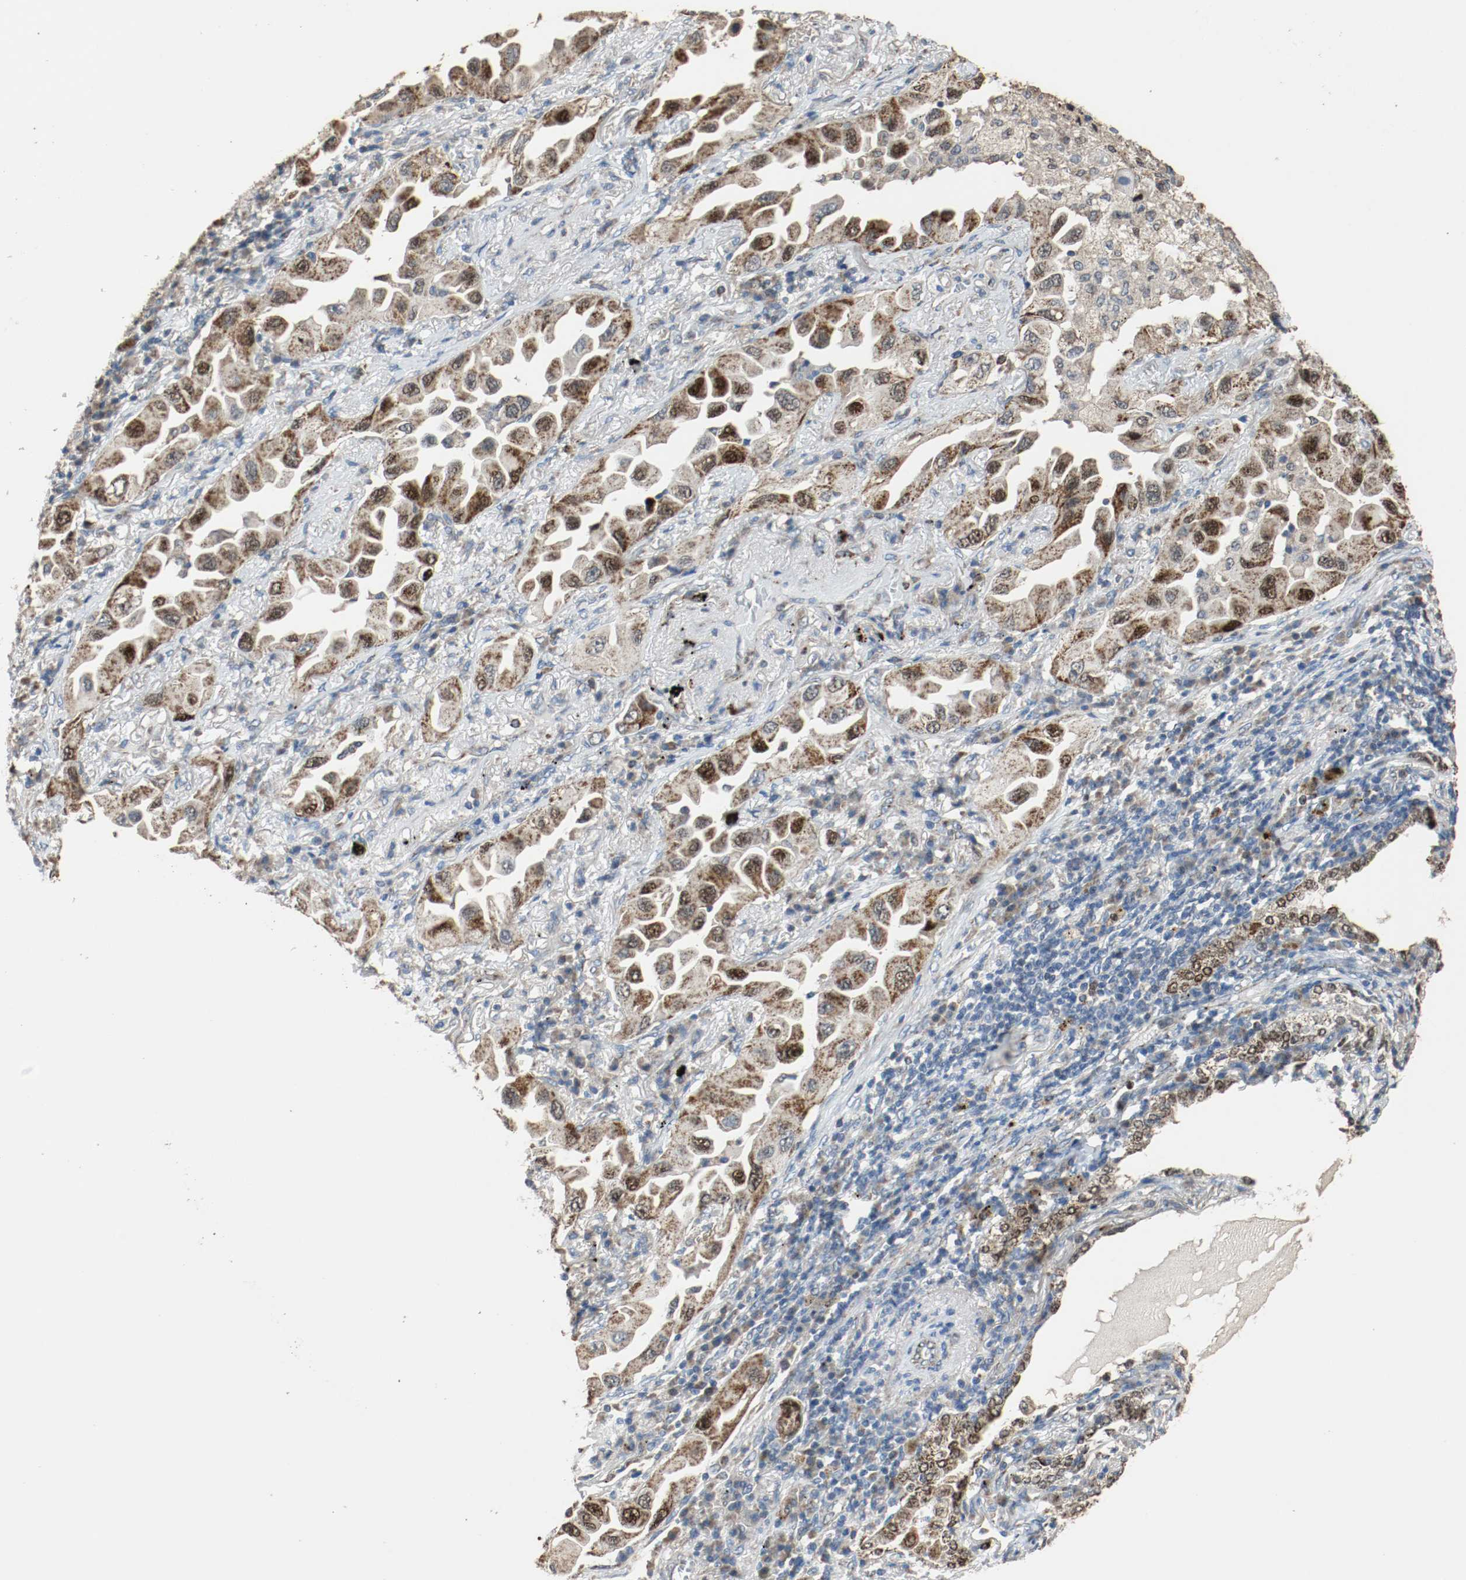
{"staining": {"intensity": "strong", "quantity": ">75%", "location": "cytoplasmic/membranous,nuclear"}, "tissue": "lung cancer", "cell_type": "Tumor cells", "image_type": "cancer", "snomed": [{"axis": "morphology", "description": "Adenocarcinoma, NOS"}, {"axis": "topography", "description": "Lung"}], "caption": "Tumor cells demonstrate high levels of strong cytoplasmic/membranous and nuclear positivity in approximately >75% of cells in lung cancer.", "gene": "ALDH4A1", "patient": {"sex": "female", "age": 65}}